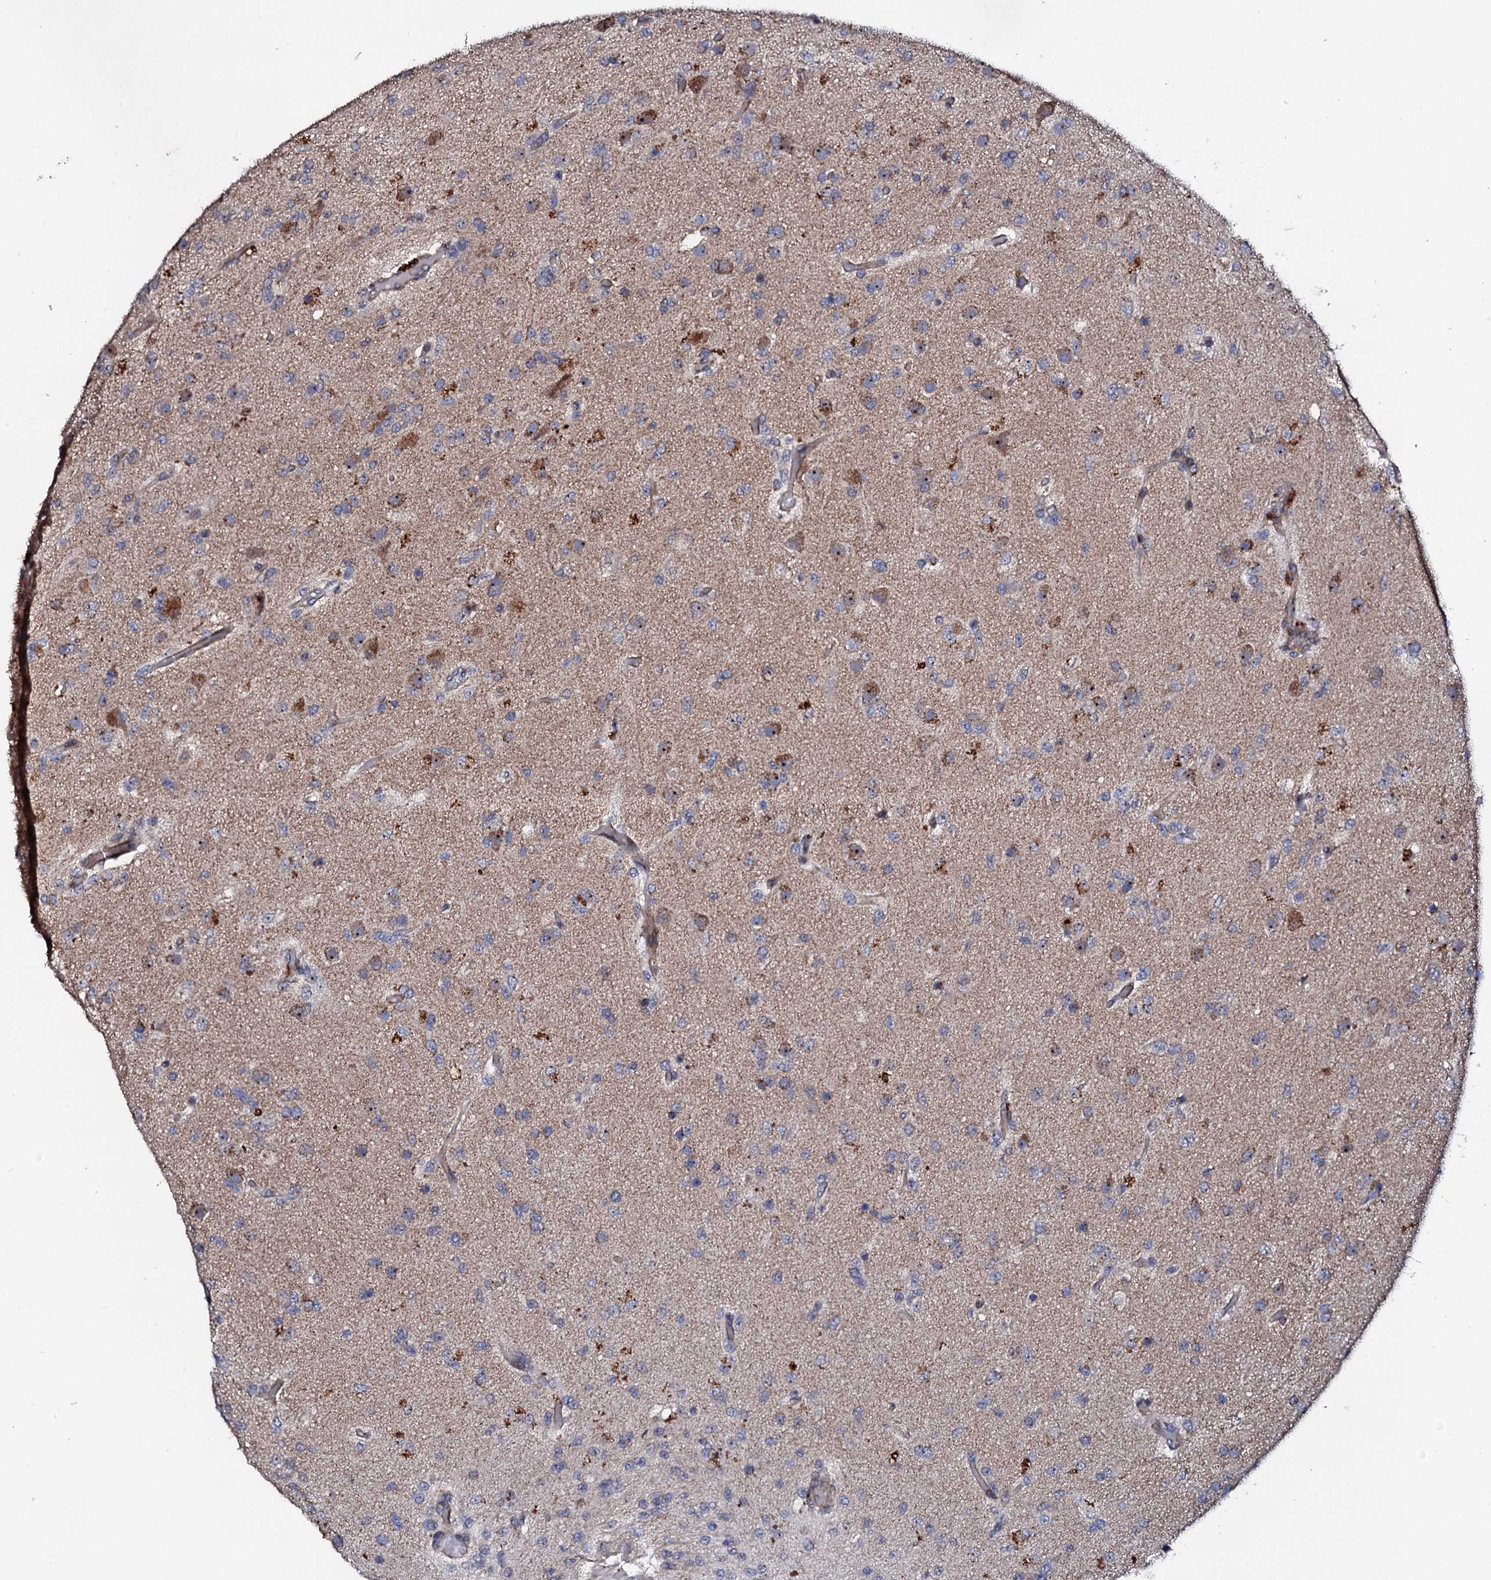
{"staining": {"intensity": "negative", "quantity": "none", "location": "none"}, "tissue": "glioma", "cell_type": "Tumor cells", "image_type": "cancer", "snomed": [{"axis": "morphology", "description": "Glioma, malignant, High grade"}, {"axis": "topography", "description": "Brain"}], "caption": "This is a micrograph of IHC staining of glioma, which shows no positivity in tumor cells.", "gene": "GTPBP4", "patient": {"sex": "female", "age": 74}}